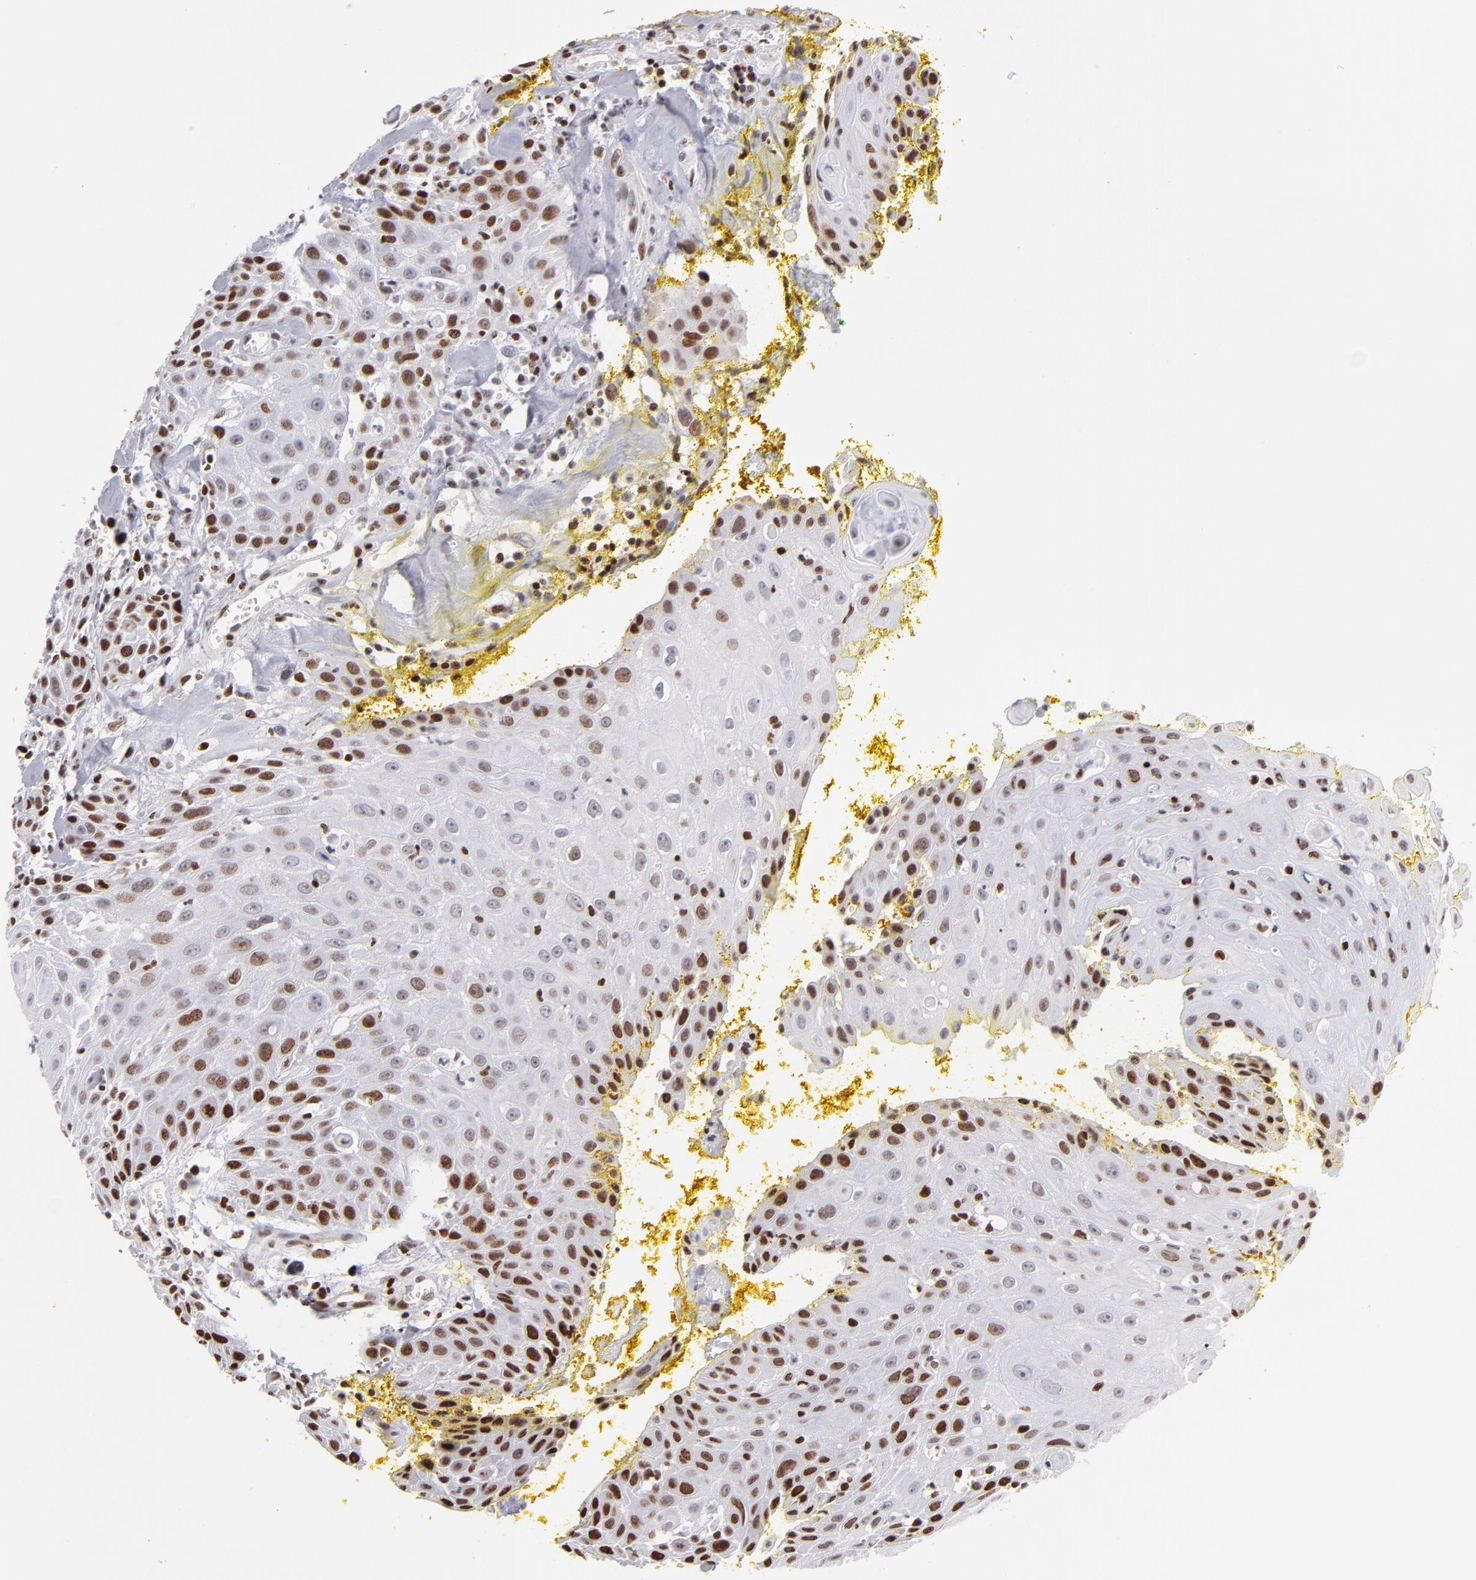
{"staining": {"intensity": "strong", "quantity": ">75%", "location": "nuclear"}, "tissue": "head and neck cancer", "cell_type": "Tumor cells", "image_type": "cancer", "snomed": [{"axis": "morphology", "description": "Squamous cell carcinoma, NOS"}, {"axis": "topography", "description": "Oral tissue"}, {"axis": "topography", "description": "Head-Neck"}], "caption": "Protein expression analysis of human head and neck cancer reveals strong nuclear positivity in about >75% of tumor cells.", "gene": "POLA1", "patient": {"sex": "female", "age": 82}}